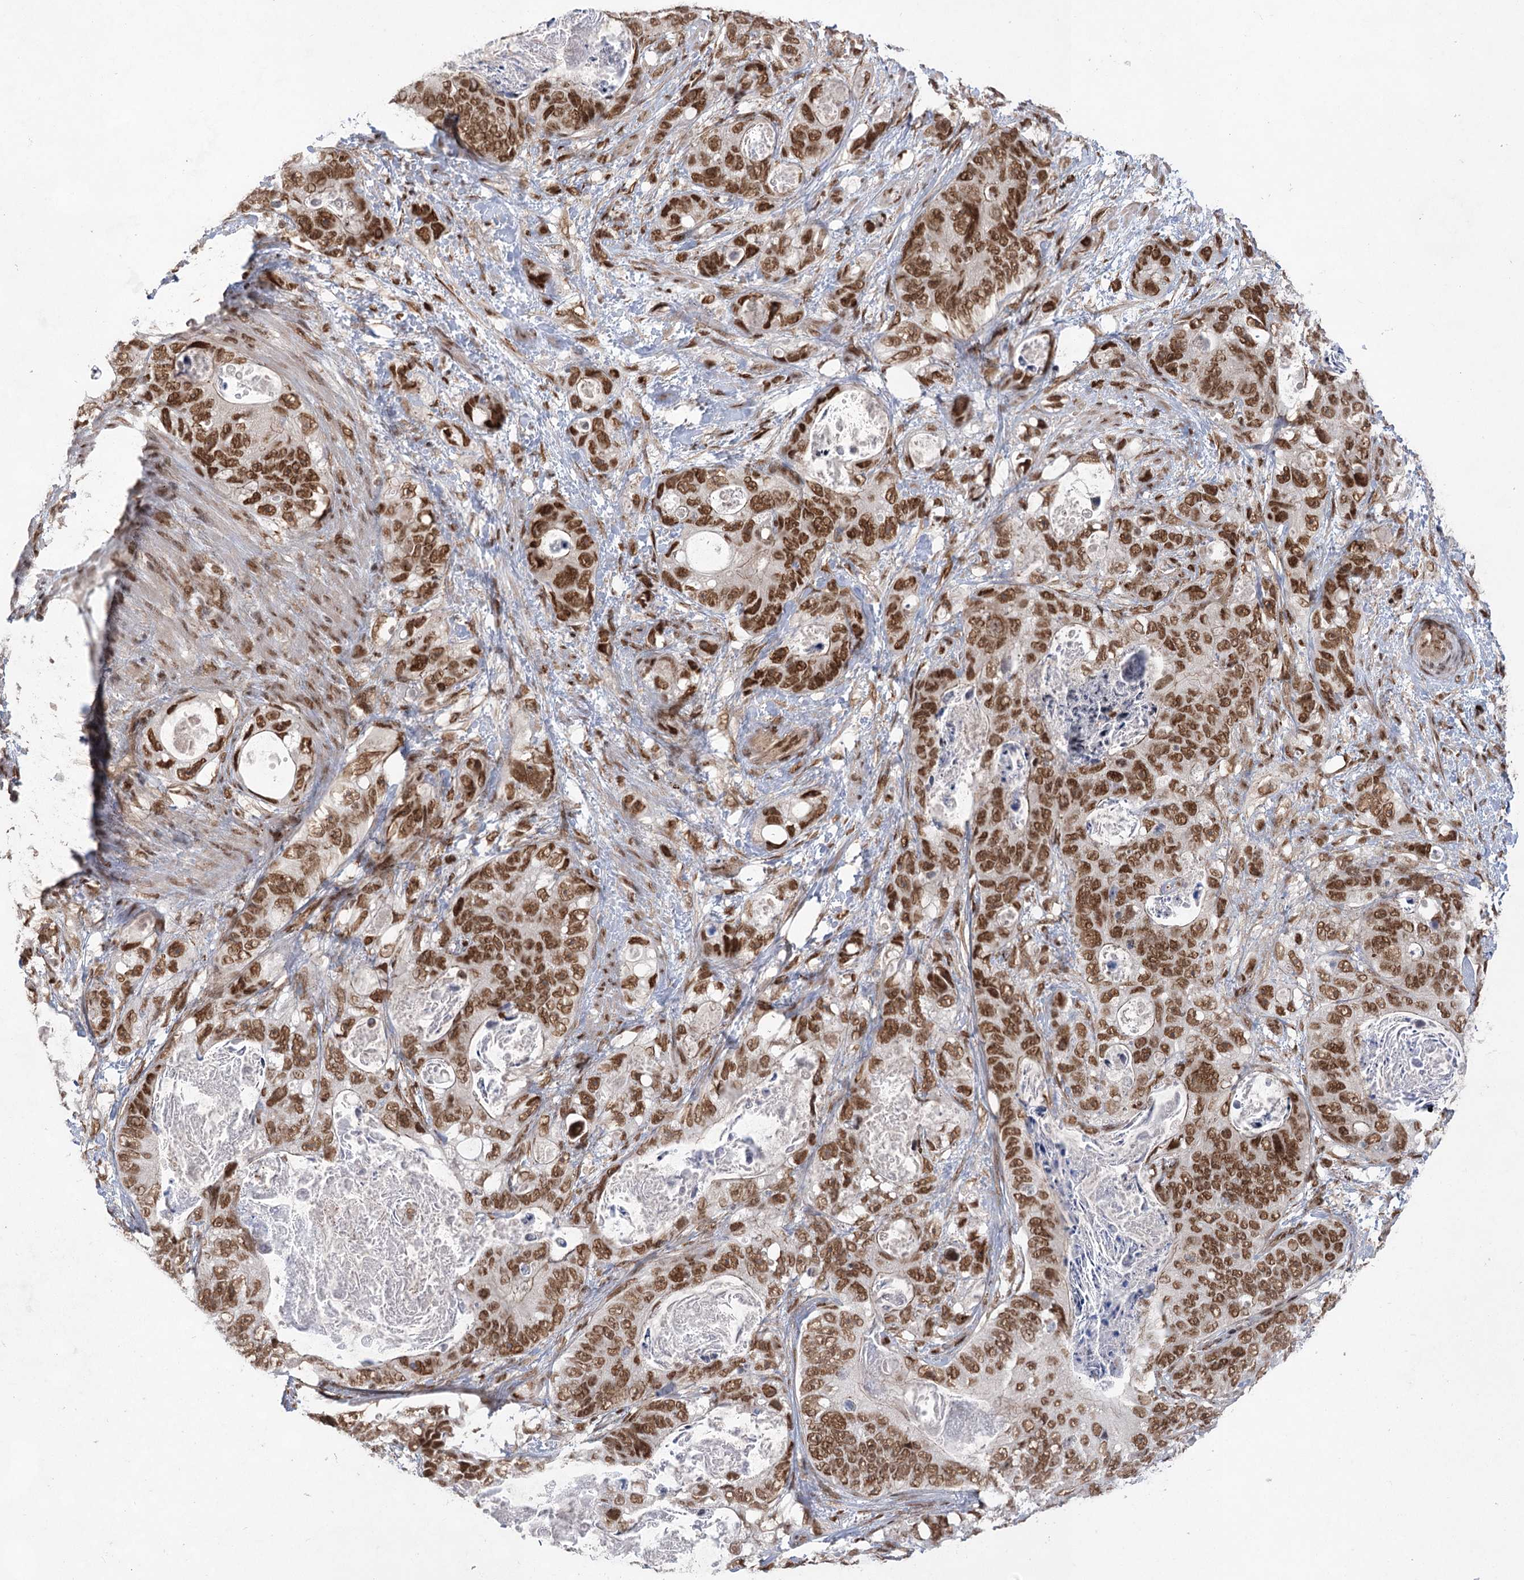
{"staining": {"intensity": "moderate", "quantity": ">75%", "location": "nuclear"}, "tissue": "stomach cancer", "cell_type": "Tumor cells", "image_type": "cancer", "snomed": [{"axis": "morphology", "description": "Normal tissue, NOS"}, {"axis": "morphology", "description": "Adenocarcinoma, NOS"}, {"axis": "topography", "description": "Stomach"}], "caption": "IHC of stomach cancer exhibits medium levels of moderate nuclear staining in approximately >75% of tumor cells. Immunohistochemistry stains the protein of interest in brown and the nuclei are stained blue.", "gene": "ZCCHC8", "patient": {"sex": "female", "age": 89}}